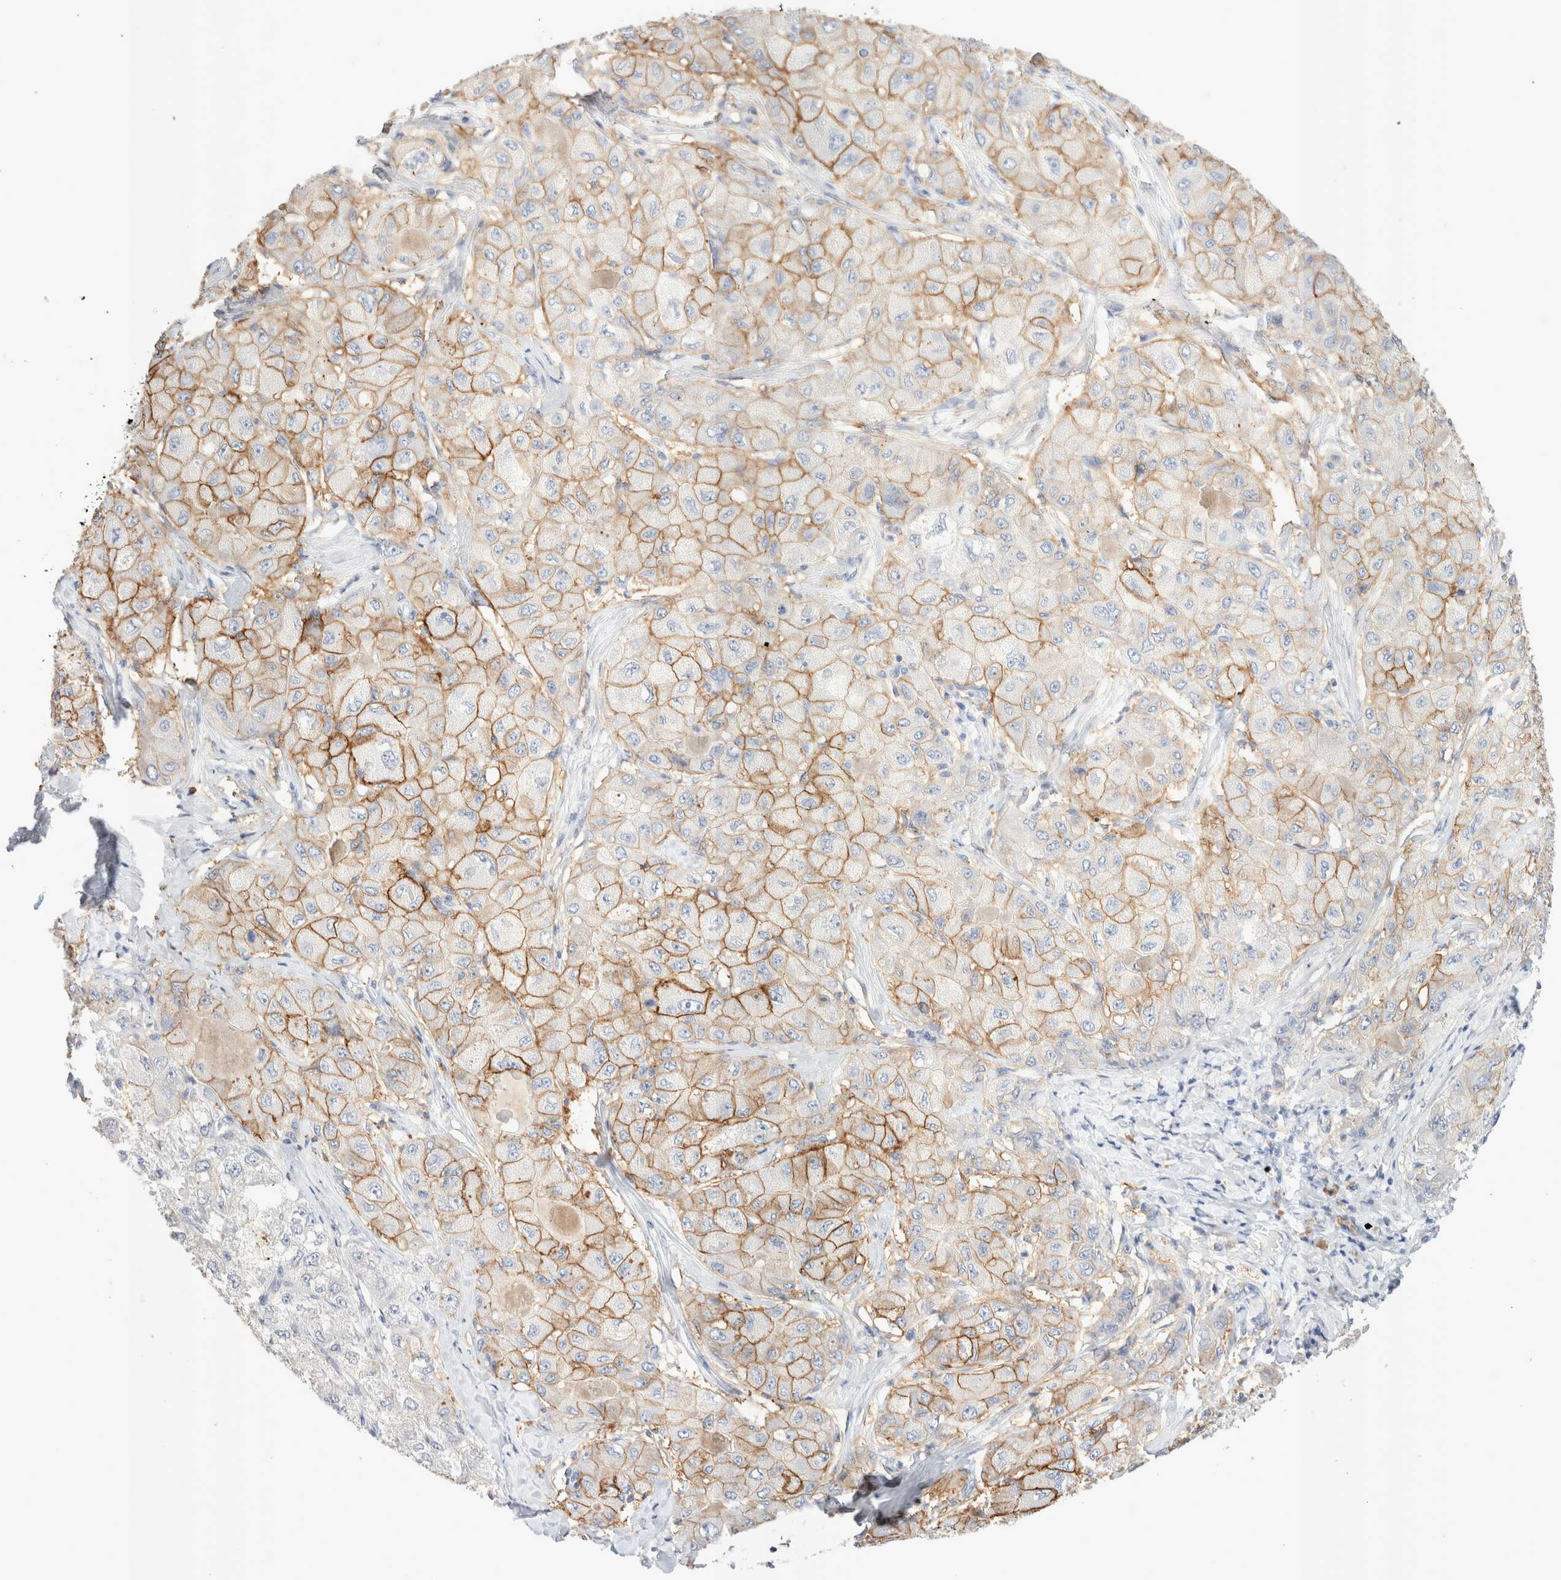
{"staining": {"intensity": "moderate", "quantity": ">75%", "location": "cytoplasmic/membranous"}, "tissue": "liver cancer", "cell_type": "Tumor cells", "image_type": "cancer", "snomed": [{"axis": "morphology", "description": "Carcinoma, Hepatocellular, NOS"}, {"axis": "topography", "description": "Liver"}], "caption": "Immunohistochemical staining of human liver cancer (hepatocellular carcinoma) exhibits medium levels of moderate cytoplasmic/membranous positivity in about >75% of tumor cells.", "gene": "EPCAM", "patient": {"sex": "male", "age": 80}}